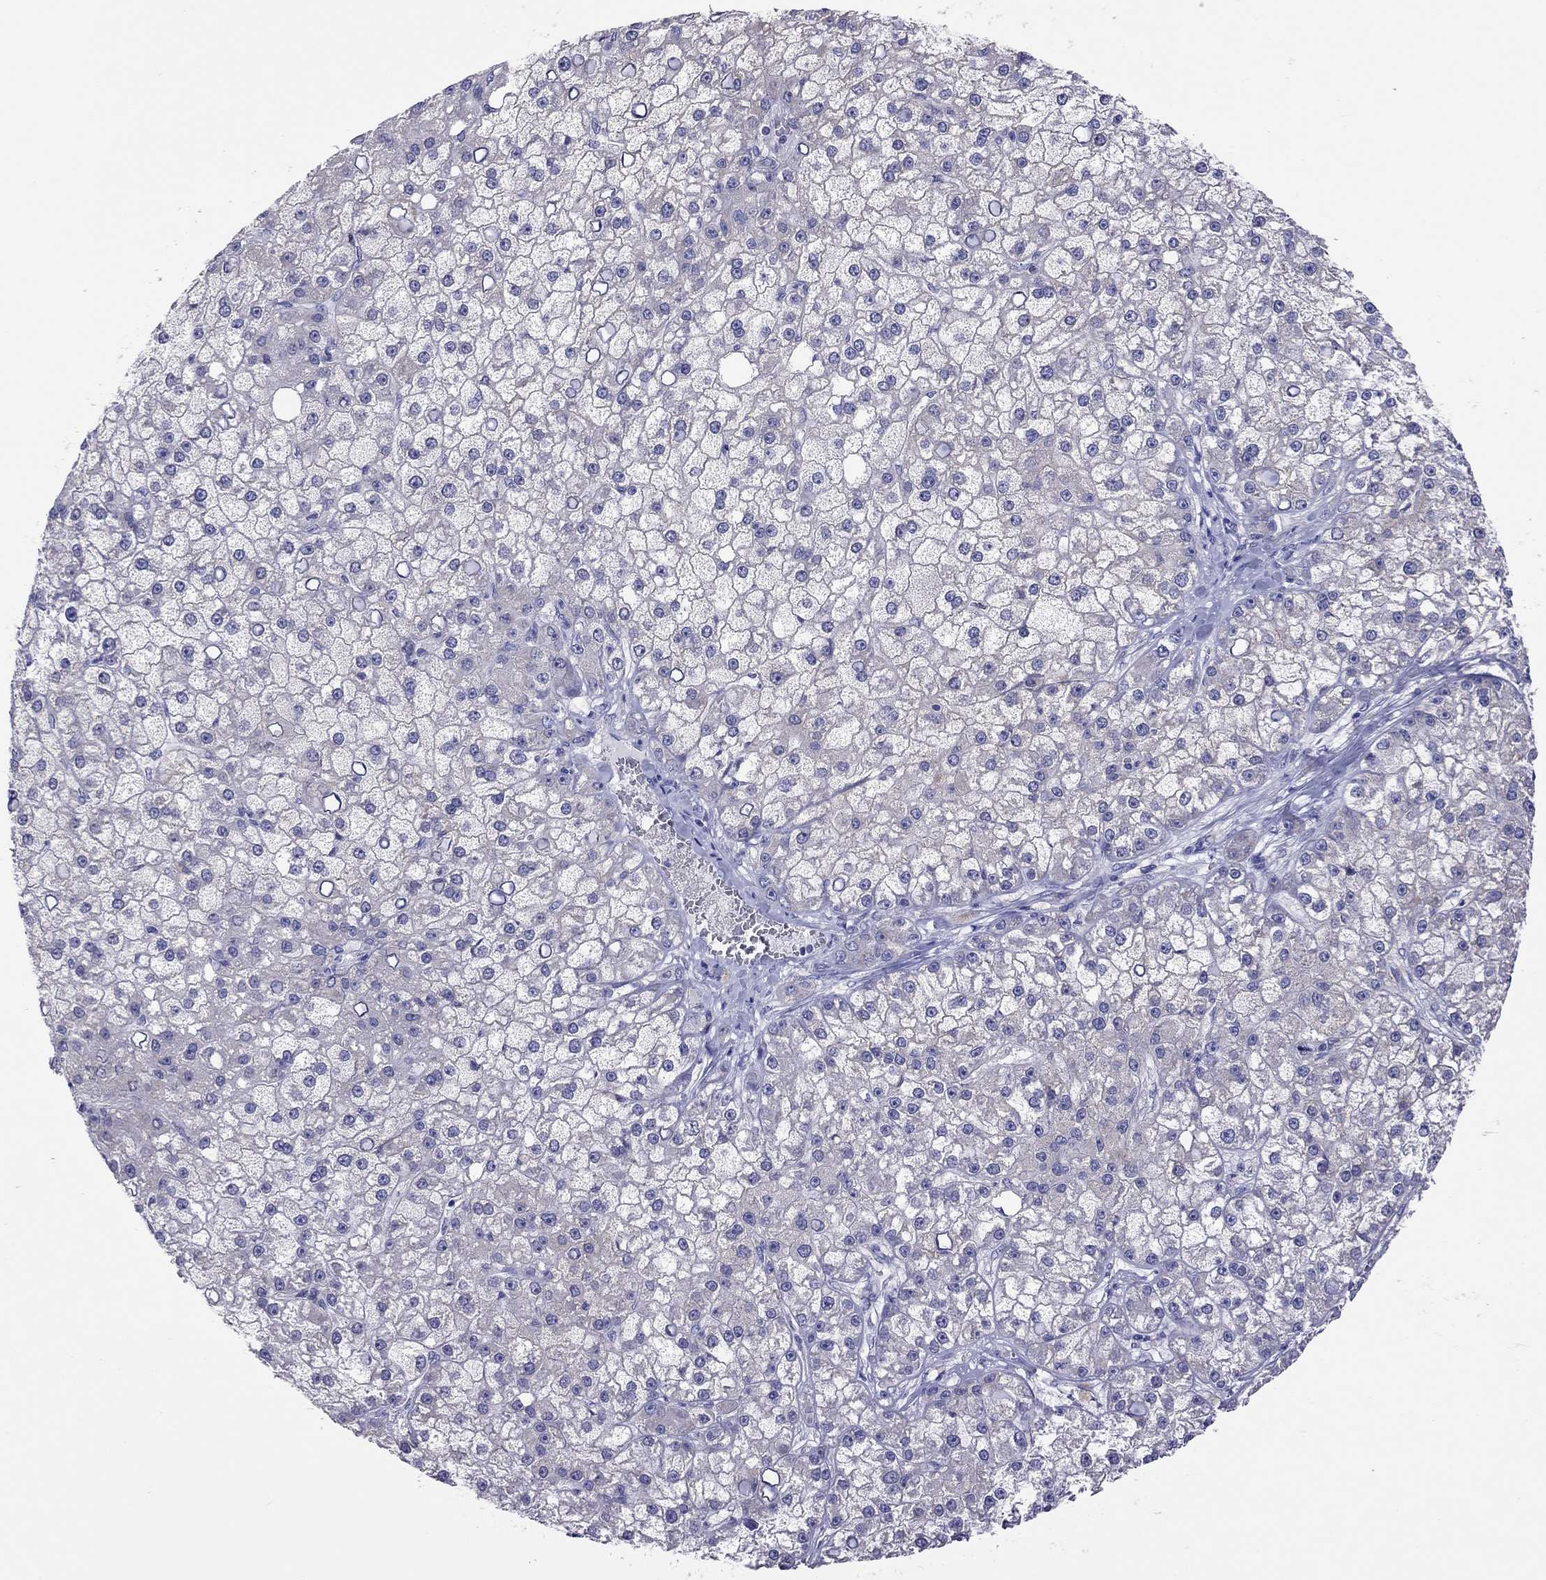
{"staining": {"intensity": "negative", "quantity": "none", "location": "none"}, "tissue": "liver cancer", "cell_type": "Tumor cells", "image_type": "cancer", "snomed": [{"axis": "morphology", "description": "Carcinoma, Hepatocellular, NOS"}, {"axis": "topography", "description": "Liver"}], "caption": "The immunohistochemistry (IHC) micrograph has no significant staining in tumor cells of liver hepatocellular carcinoma tissue. (Brightfield microscopy of DAB (3,3'-diaminobenzidine) immunohistochemistry at high magnification).", "gene": "COL9A1", "patient": {"sex": "male", "age": 67}}